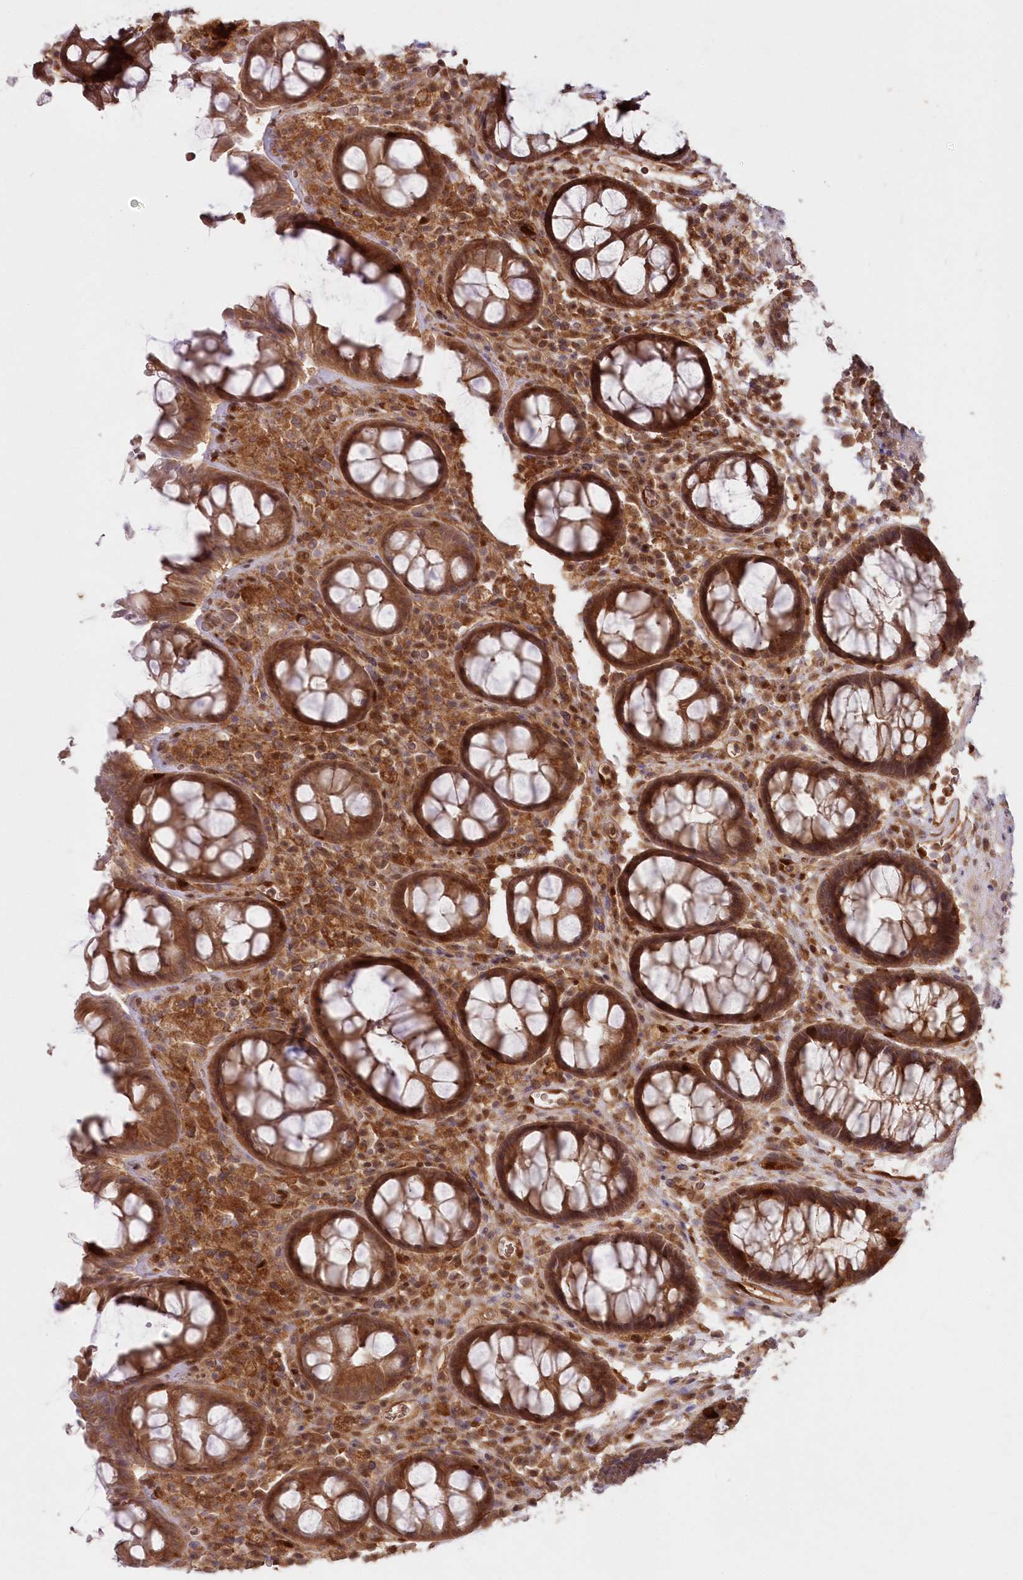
{"staining": {"intensity": "strong", "quantity": ">75%", "location": "cytoplasmic/membranous"}, "tissue": "rectum", "cell_type": "Glandular cells", "image_type": "normal", "snomed": [{"axis": "morphology", "description": "Normal tissue, NOS"}, {"axis": "topography", "description": "Rectum"}], "caption": "This histopathology image shows immunohistochemistry (IHC) staining of normal rectum, with high strong cytoplasmic/membranous staining in approximately >75% of glandular cells.", "gene": "GBE1", "patient": {"sex": "male", "age": 64}}